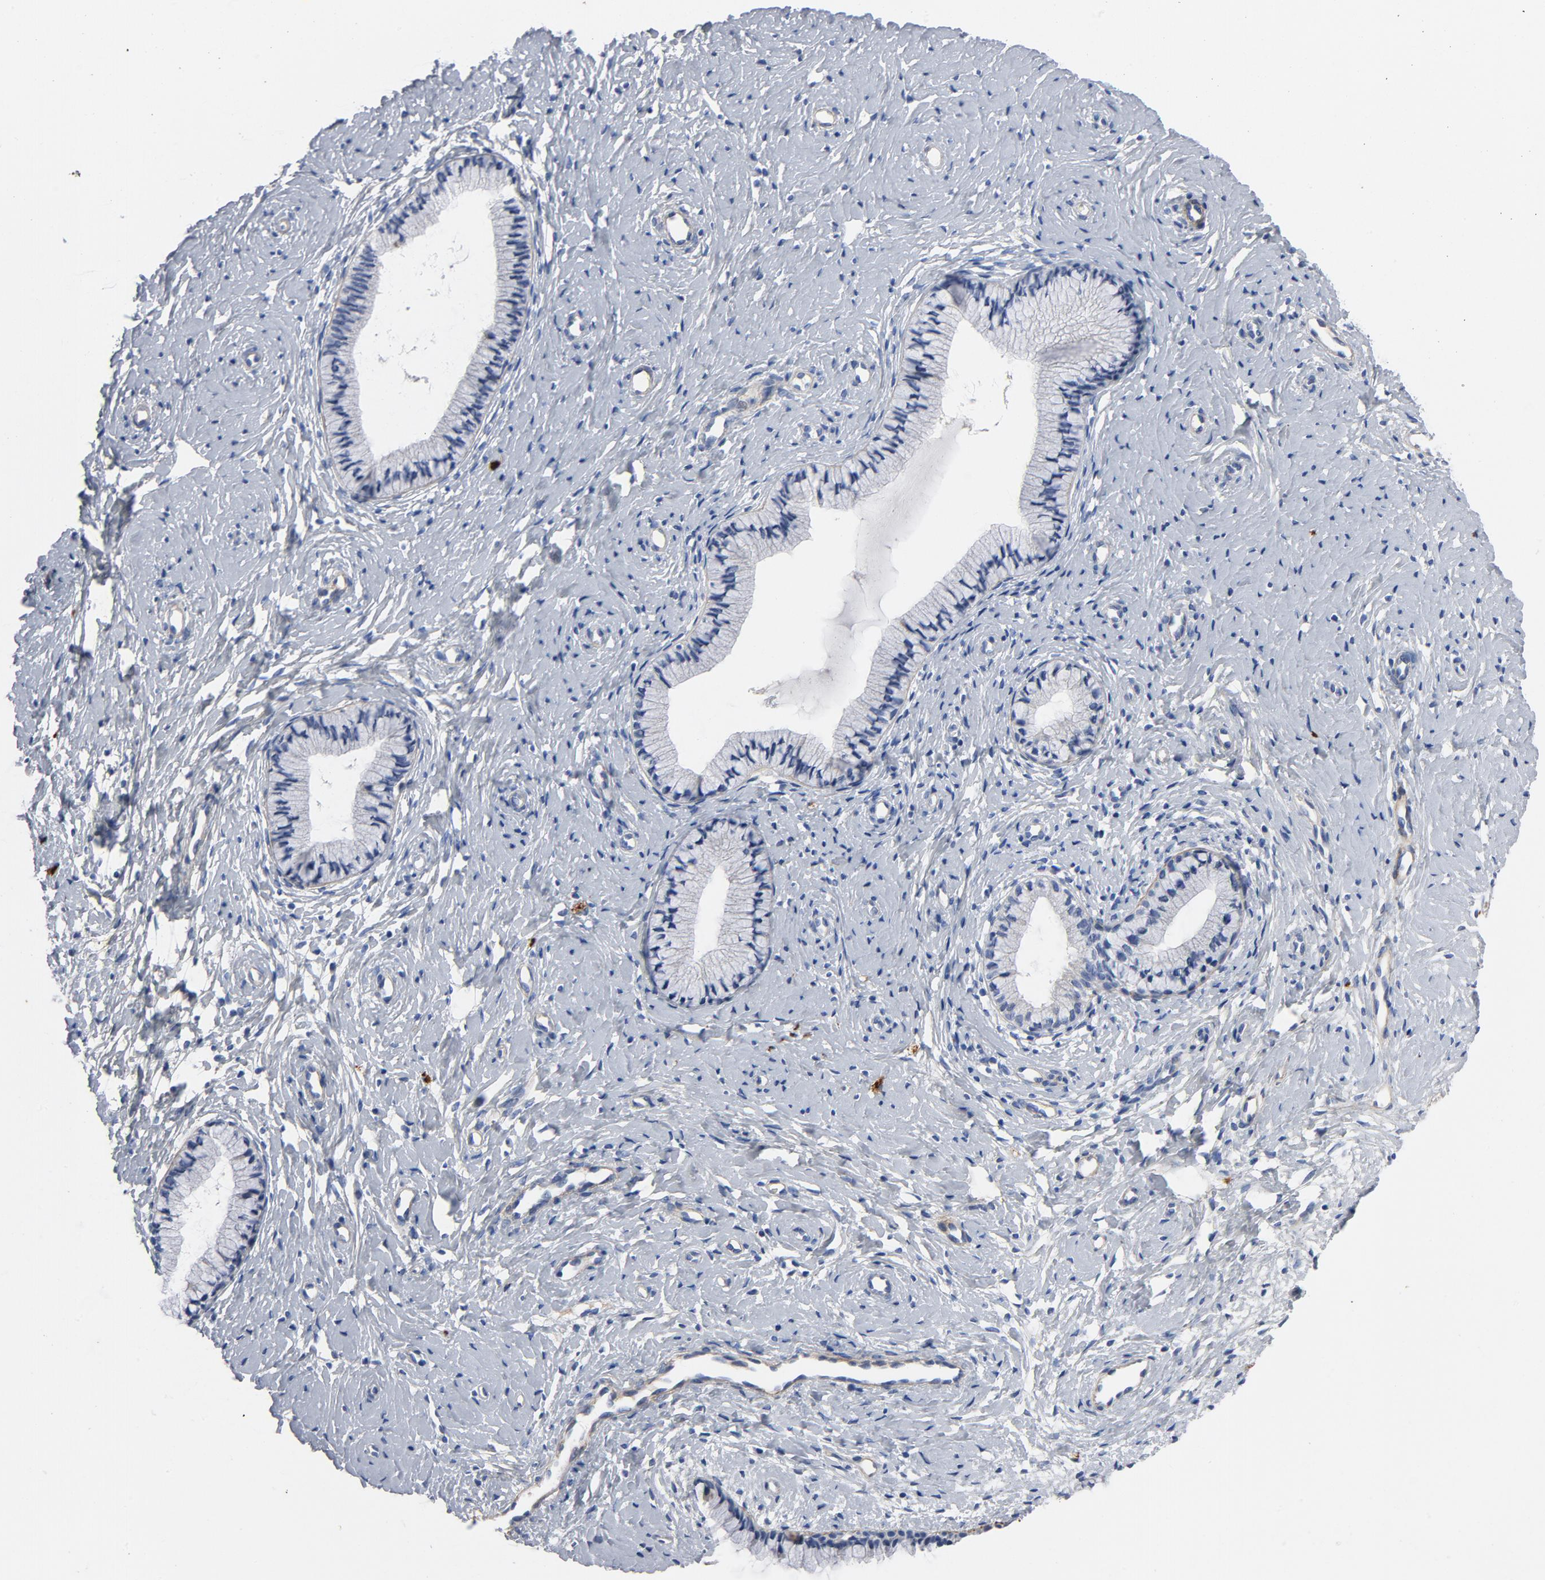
{"staining": {"intensity": "weak", "quantity": "<25%", "location": "cytoplasmic/membranous"}, "tissue": "cervix", "cell_type": "Glandular cells", "image_type": "normal", "snomed": [{"axis": "morphology", "description": "Normal tissue, NOS"}, {"axis": "topography", "description": "Cervix"}], "caption": "An IHC histopathology image of normal cervix is shown. There is no staining in glandular cells of cervix. Brightfield microscopy of IHC stained with DAB (3,3'-diaminobenzidine) (brown) and hematoxylin (blue), captured at high magnification.", "gene": "LAMC1", "patient": {"sex": "female", "age": 46}}